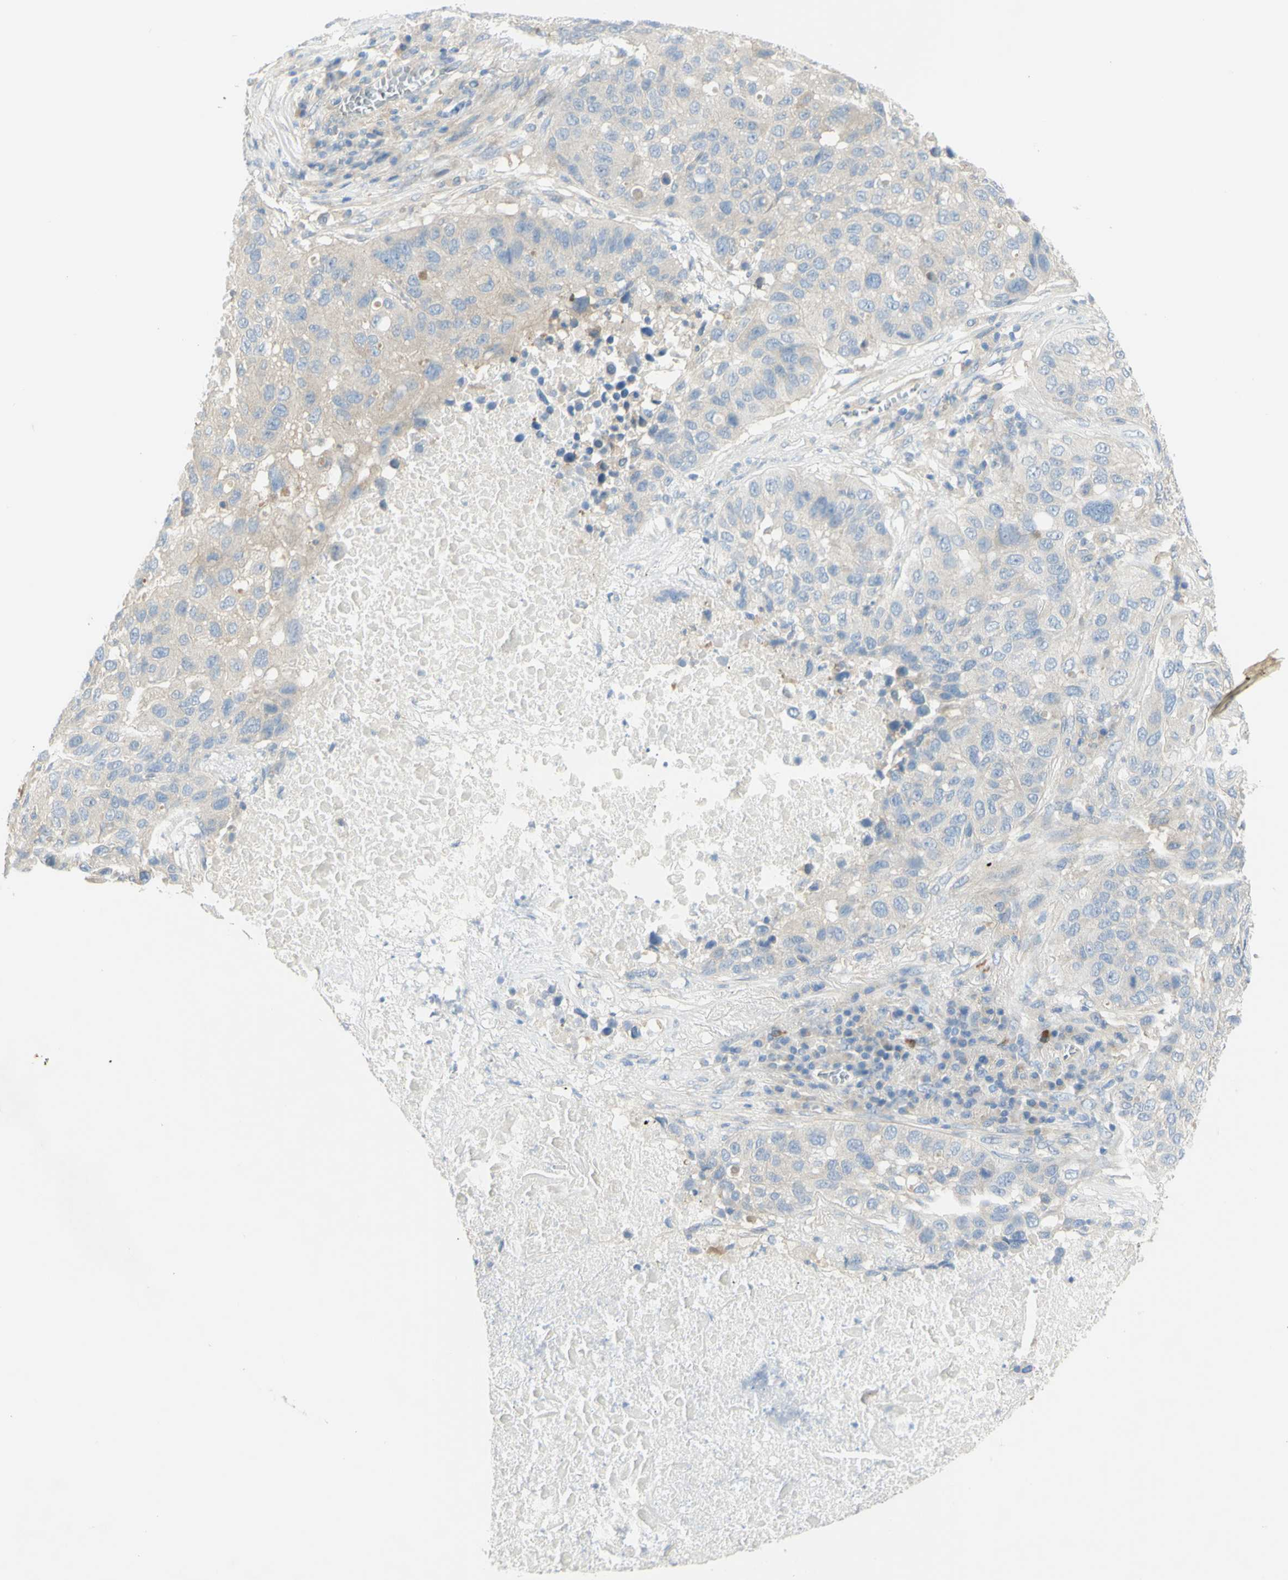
{"staining": {"intensity": "weak", "quantity": "25%-75%", "location": "cytoplasmic/membranous"}, "tissue": "lung cancer", "cell_type": "Tumor cells", "image_type": "cancer", "snomed": [{"axis": "morphology", "description": "Squamous cell carcinoma, NOS"}, {"axis": "topography", "description": "Lung"}], "caption": "A high-resolution micrograph shows IHC staining of lung cancer, which shows weak cytoplasmic/membranous staining in about 25%-75% of tumor cells.", "gene": "GCNT3", "patient": {"sex": "male", "age": 57}}